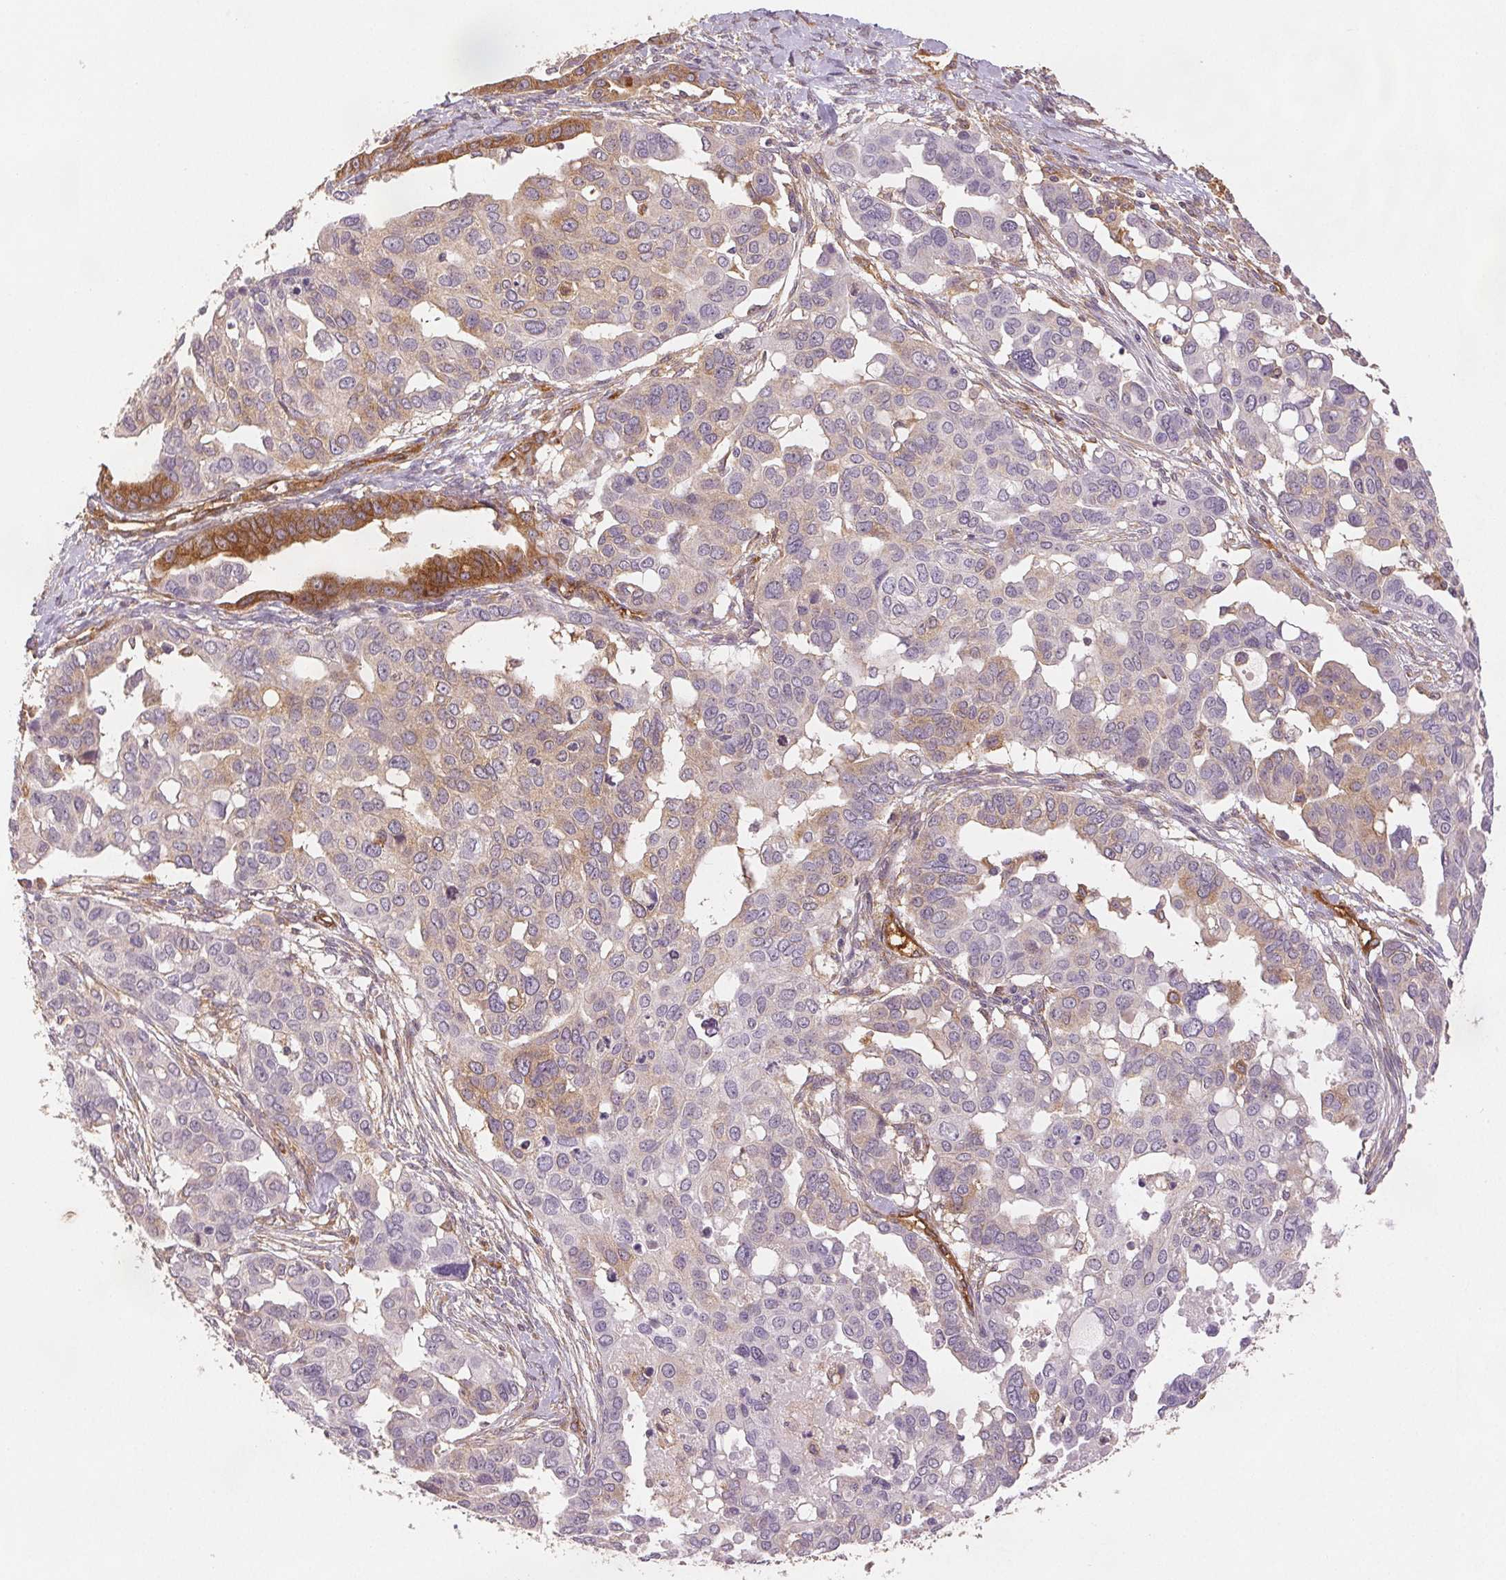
{"staining": {"intensity": "weak", "quantity": "<25%", "location": "cytoplasmic/membranous"}, "tissue": "ovarian cancer", "cell_type": "Tumor cells", "image_type": "cancer", "snomed": [{"axis": "morphology", "description": "Carcinoma, endometroid"}, {"axis": "topography", "description": "Ovary"}], "caption": "Protein analysis of endometroid carcinoma (ovarian) exhibits no significant expression in tumor cells.", "gene": "DIAPH2", "patient": {"sex": "female", "age": 78}}